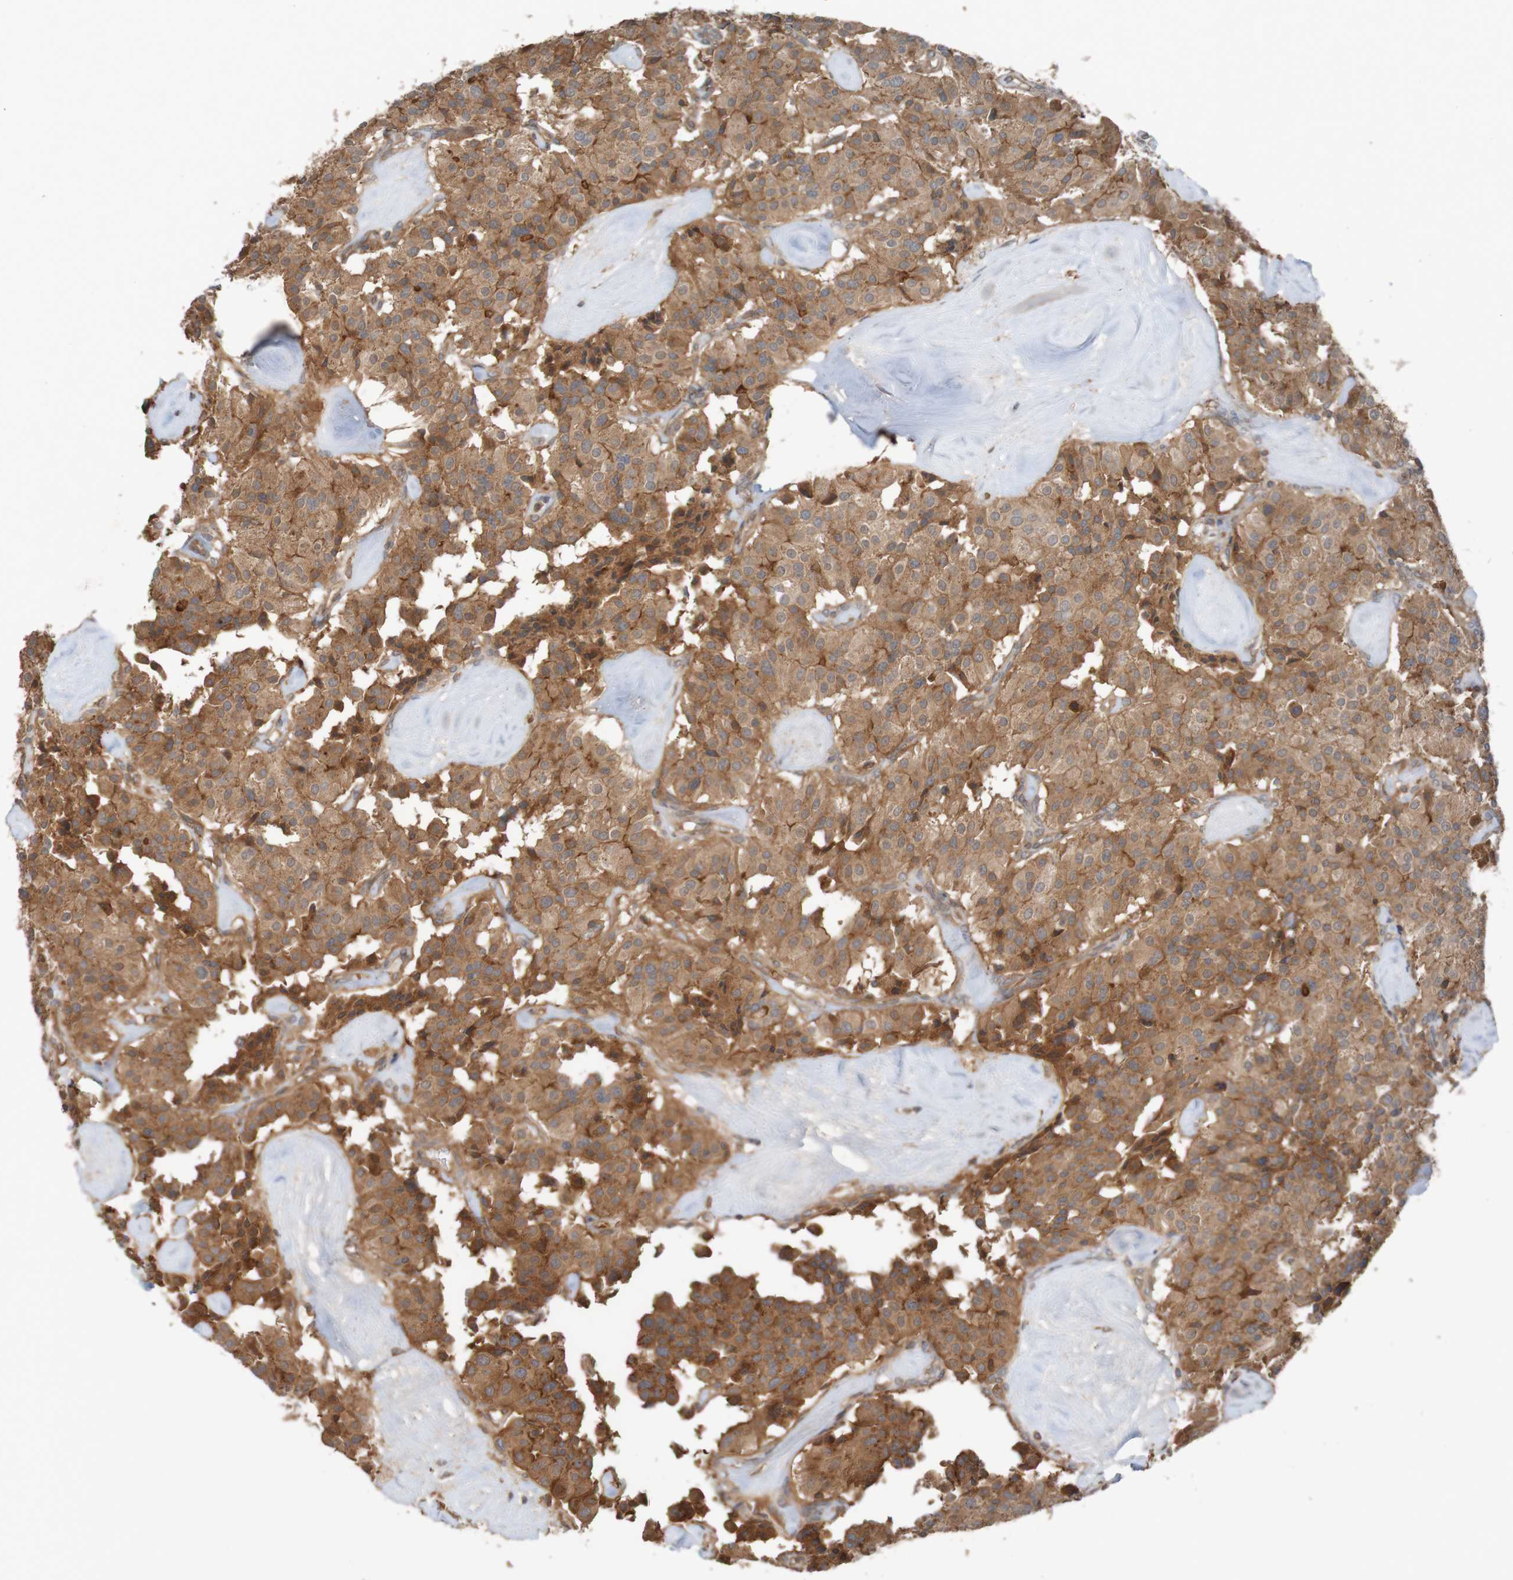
{"staining": {"intensity": "moderate", "quantity": ">75%", "location": "cytoplasmic/membranous"}, "tissue": "carcinoid", "cell_type": "Tumor cells", "image_type": "cancer", "snomed": [{"axis": "morphology", "description": "Carcinoid, malignant, NOS"}, {"axis": "topography", "description": "Lung"}], "caption": "Carcinoid stained for a protein (brown) reveals moderate cytoplasmic/membranous positive staining in approximately >75% of tumor cells.", "gene": "ARHGEF11", "patient": {"sex": "male", "age": 30}}